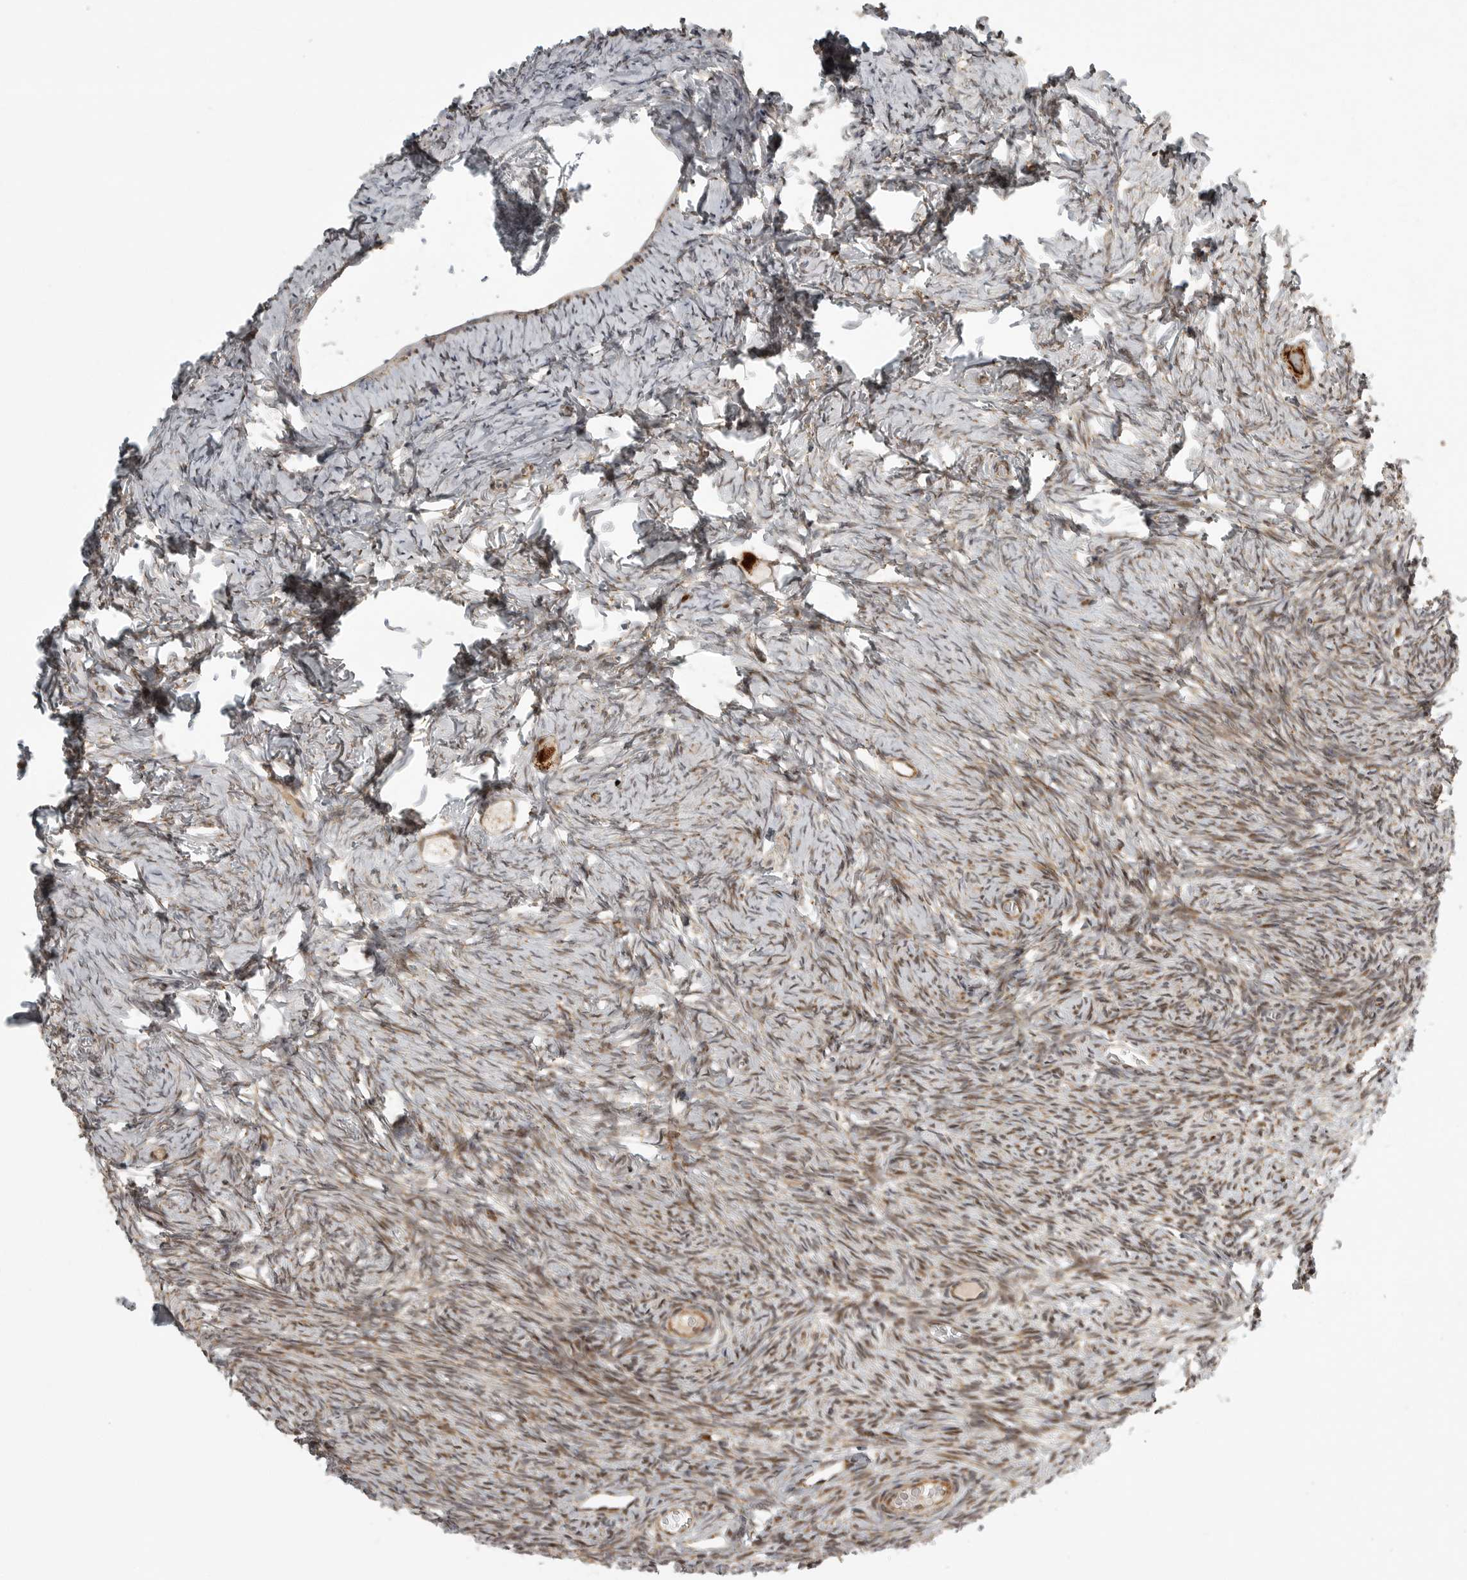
{"staining": {"intensity": "moderate", "quantity": ">75%", "location": "cytoplasmic/membranous"}, "tissue": "ovary", "cell_type": "Follicle cells", "image_type": "normal", "snomed": [{"axis": "morphology", "description": "Normal tissue, NOS"}, {"axis": "topography", "description": "Ovary"}], "caption": "Immunohistochemical staining of unremarkable human ovary displays moderate cytoplasmic/membranous protein staining in approximately >75% of follicle cells.", "gene": "NARS2", "patient": {"sex": "female", "age": 27}}